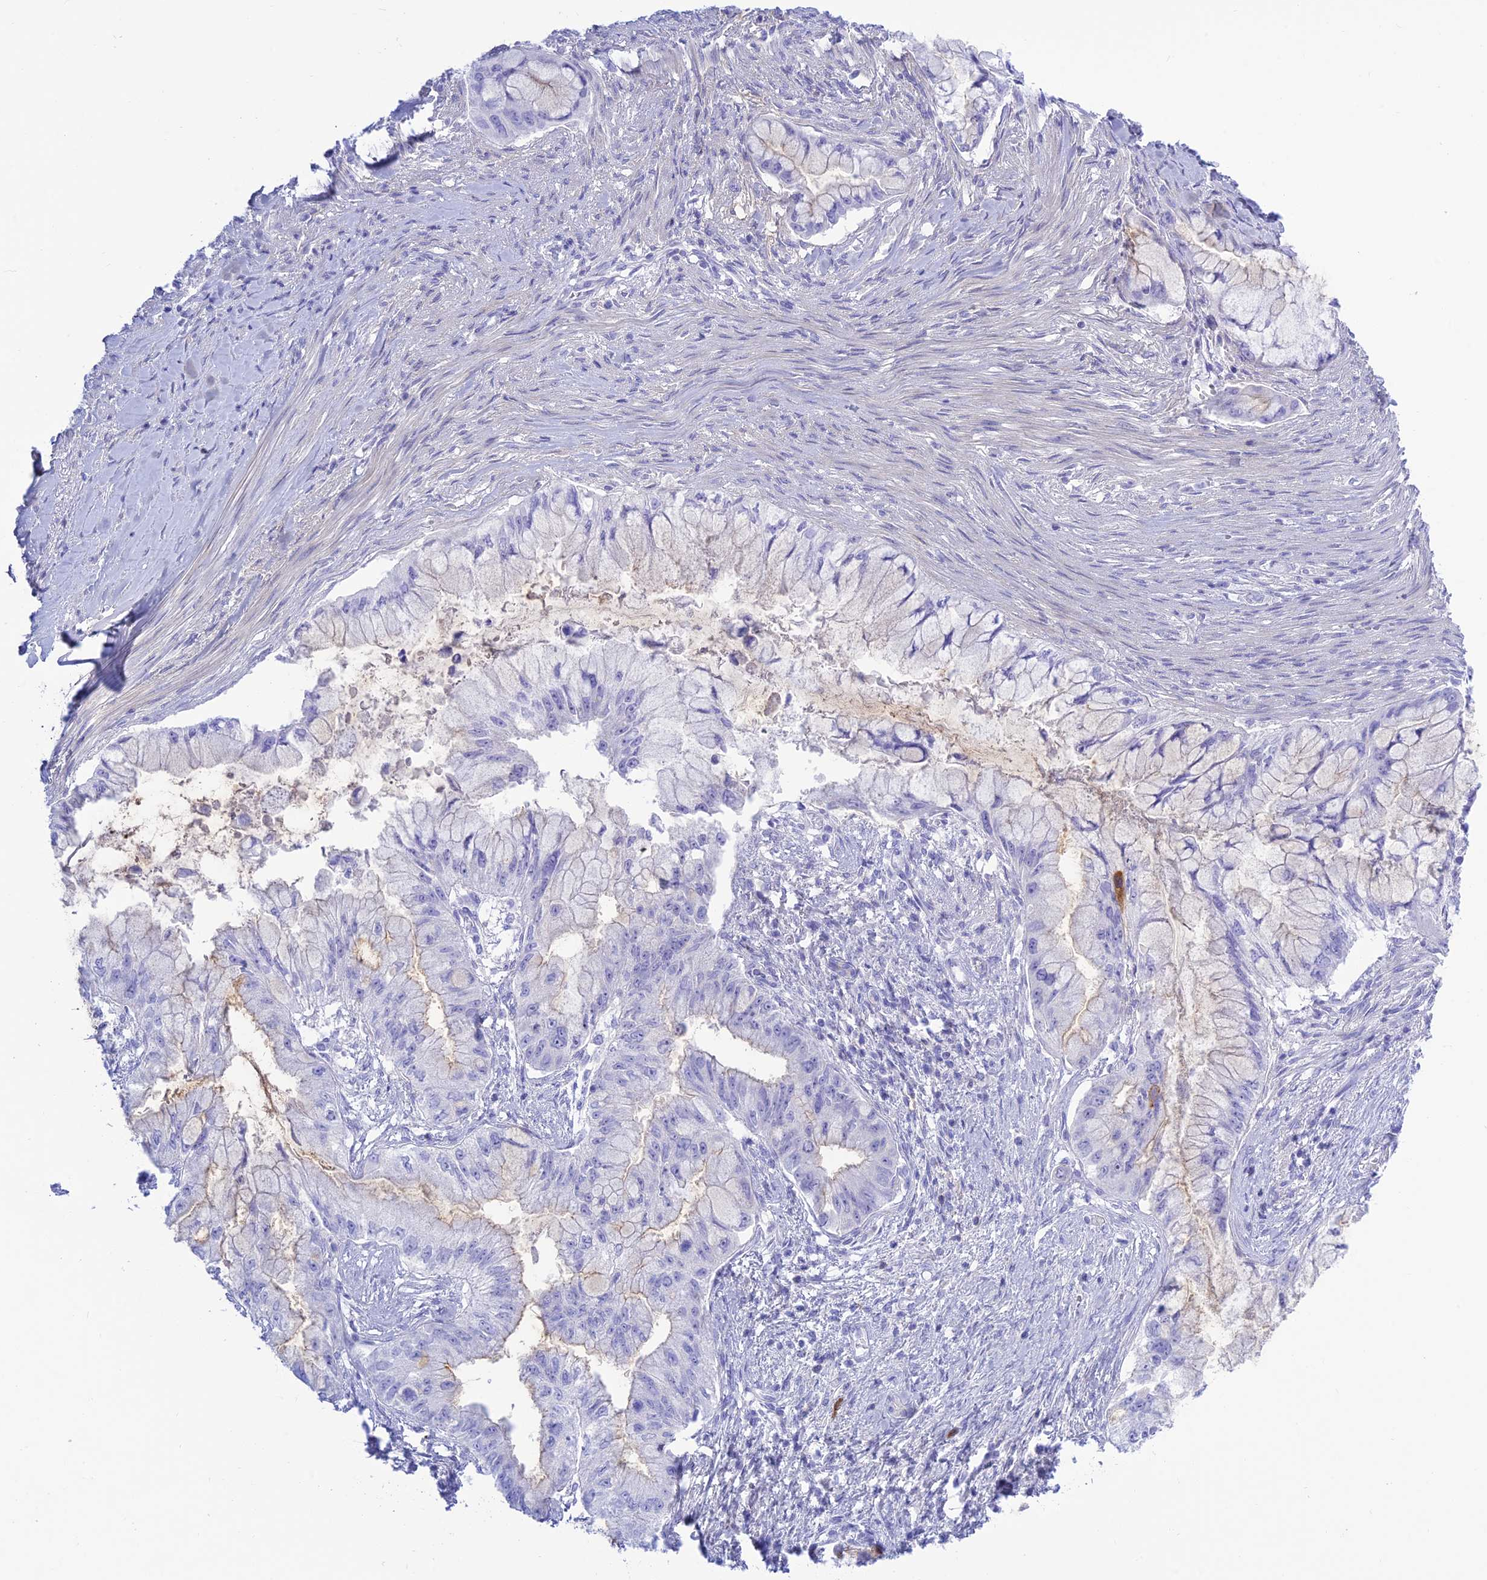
{"staining": {"intensity": "negative", "quantity": "none", "location": "none"}, "tissue": "pancreatic cancer", "cell_type": "Tumor cells", "image_type": "cancer", "snomed": [{"axis": "morphology", "description": "Adenocarcinoma, NOS"}, {"axis": "topography", "description": "Pancreas"}], "caption": "High power microscopy micrograph of an immunohistochemistry (IHC) image of pancreatic cancer, revealing no significant staining in tumor cells.", "gene": "PRNP", "patient": {"sex": "male", "age": 48}}